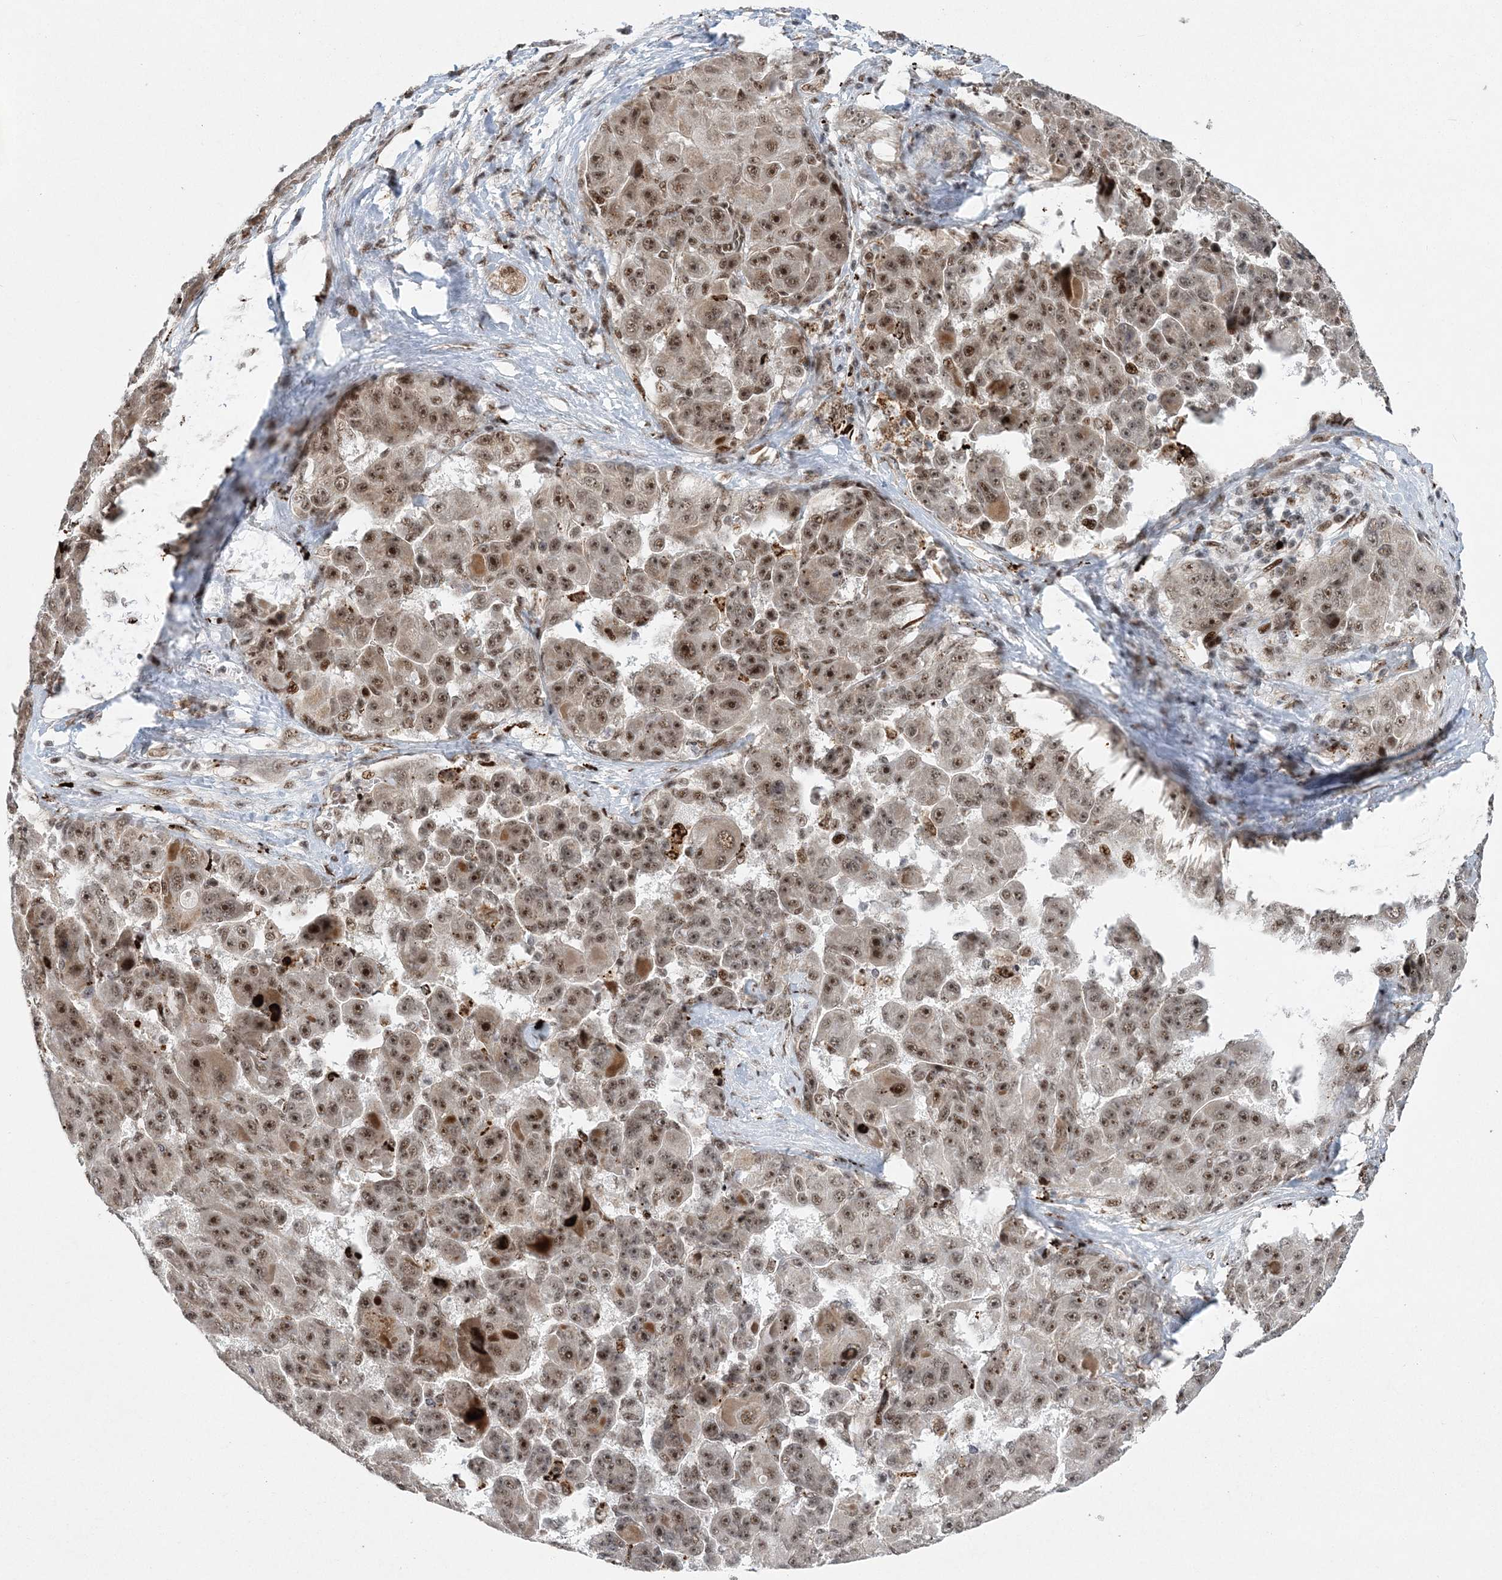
{"staining": {"intensity": "moderate", "quantity": ">75%", "location": "nuclear"}, "tissue": "liver cancer", "cell_type": "Tumor cells", "image_type": "cancer", "snomed": [{"axis": "morphology", "description": "Carcinoma, Hepatocellular, NOS"}, {"axis": "topography", "description": "Liver"}], "caption": "Tumor cells reveal medium levels of moderate nuclear positivity in approximately >75% of cells in human hepatocellular carcinoma (liver).", "gene": "CWC22", "patient": {"sex": "male", "age": 76}}